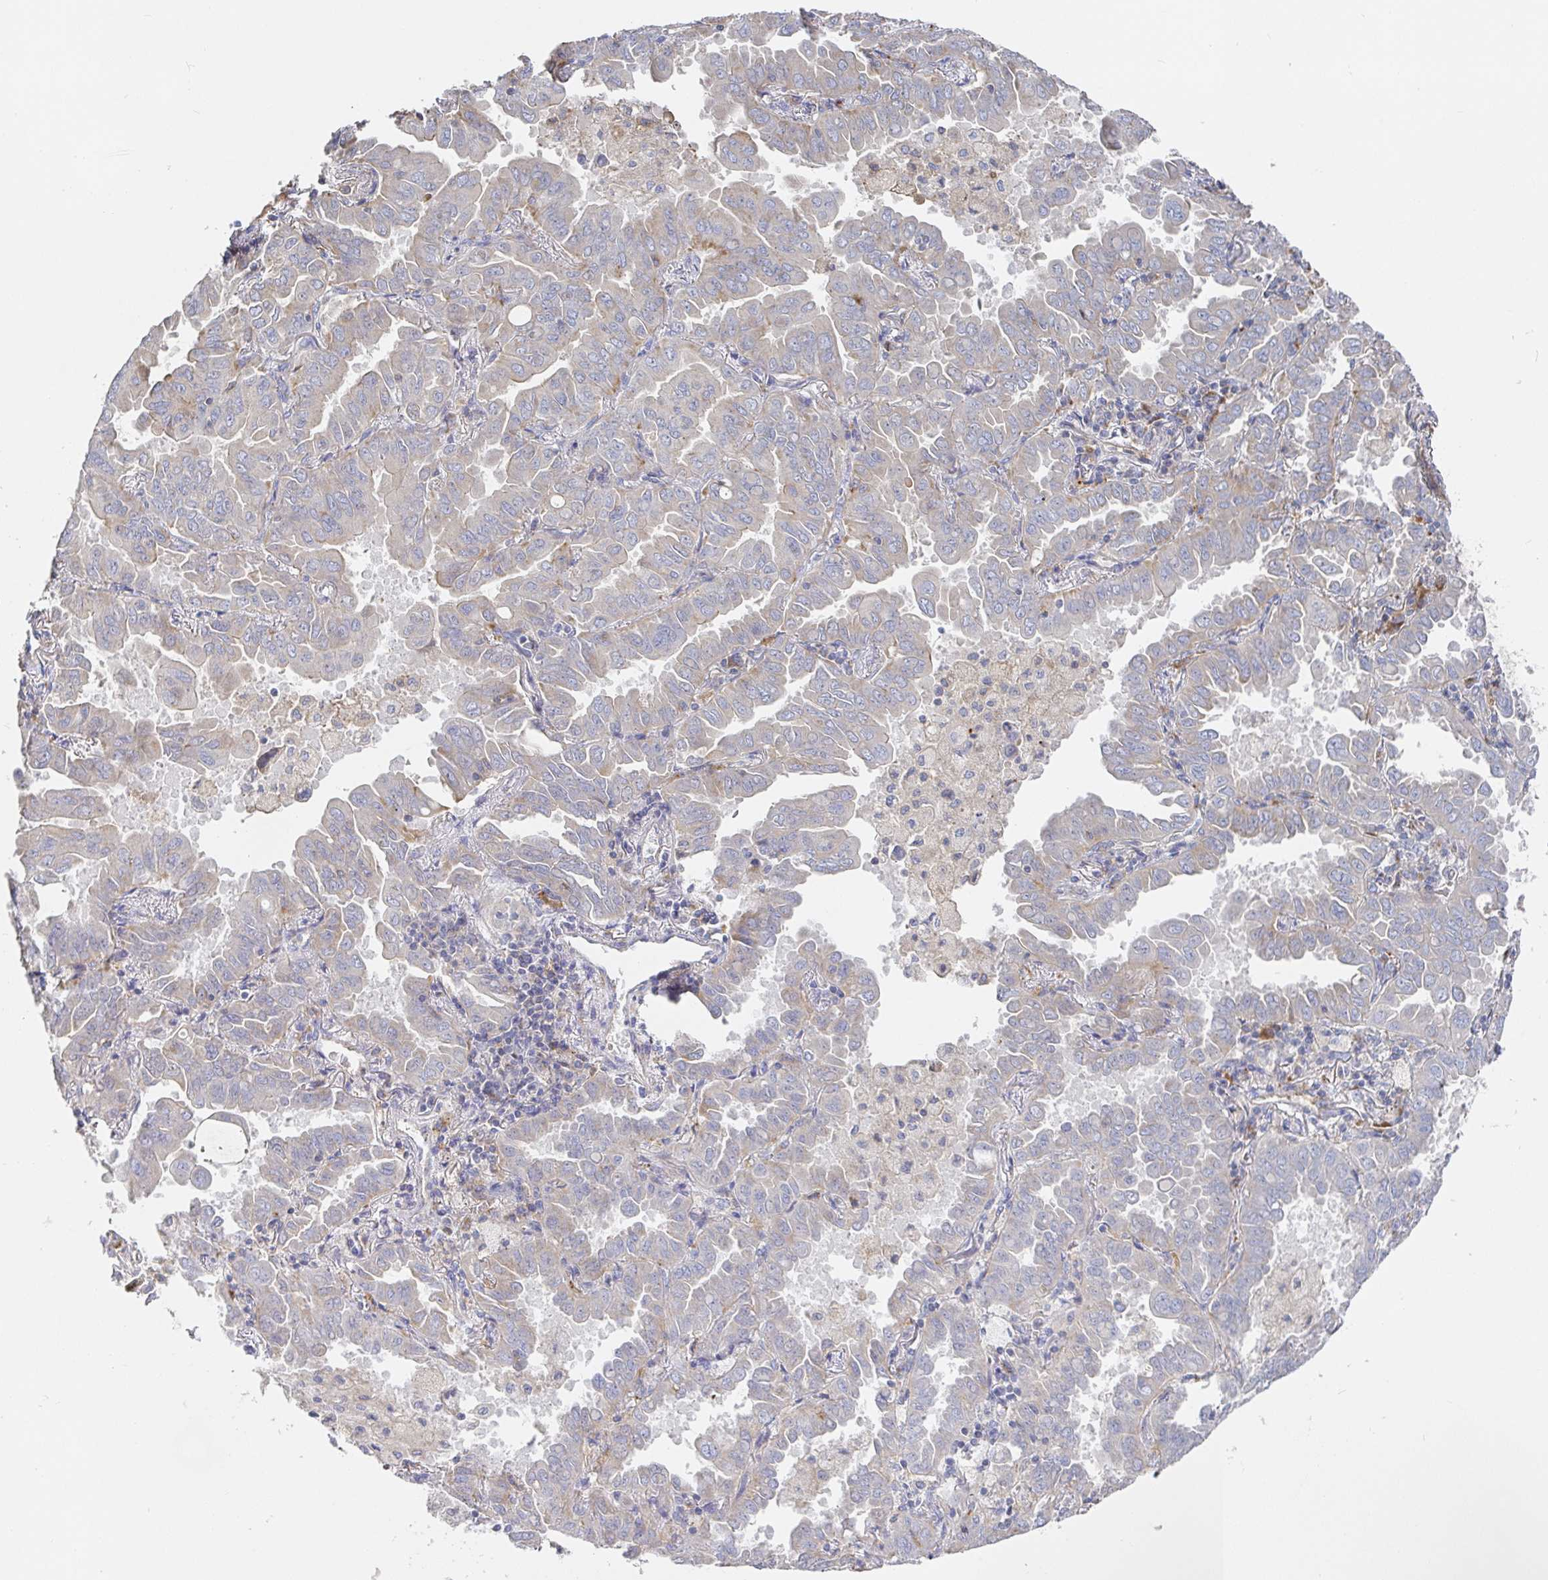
{"staining": {"intensity": "weak", "quantity": "<25%", "location": "cytoplasmic/membranous"}, "tissue": "lung cancer", "cell_type": "Tumor cells", "image_type": "cancer", "snomed": [{"axis": "morphology", "description": "Adenocarcinoma, NOS"}, {"axis": "topography", "description": "Lung"}], "caption": "This is an immunohistochemistry (IHC) micrograph of adenocarcinoma (lung). There is no expression in tumor cells.", "gene": "IRAK2", "patient": {"sex": "male", "age": 64}}